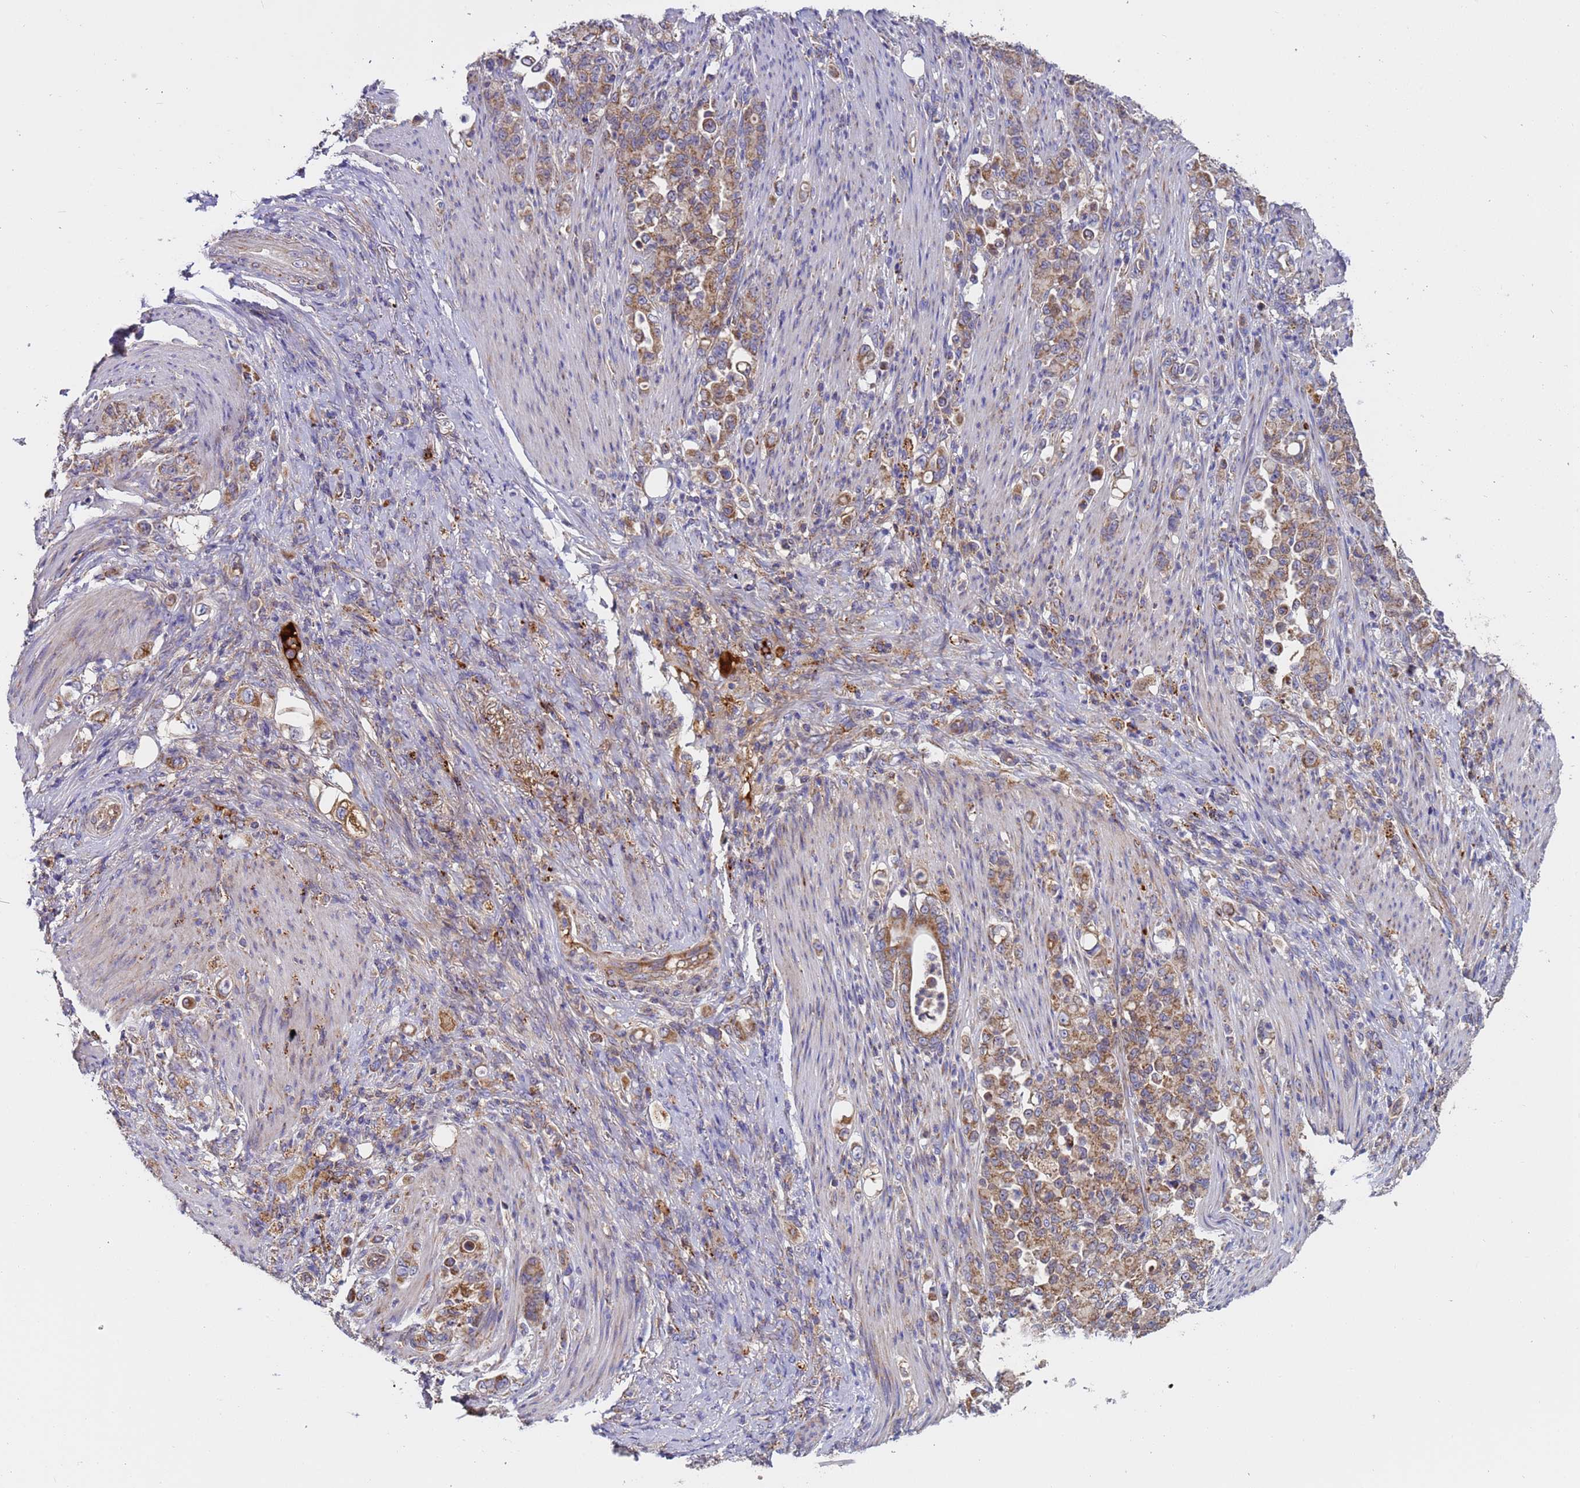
{"staining": {"intensity": "moderate", "quantity": ">75%", "location": "cytoplasmic/membranous"}, "tissue": "stomach cancer", "cell_type": "Tumor cells", "image_type": "cancer", "snomed": [{"axis": "morphology", "description": "Normal tissue, NOS"}, {"axis": "morphology", "description": "Adenocarcinoma, NOS"}, {"axis": "topography", "description": "Stomach"}], "caption": "IHC micrograph of neoplastic tissue: adenocarcinoma (stomach) stained using IHC demonstrates medium levels of moderate protein expression localized specifically in the cytoplasmic/membranous of tumor cells, appearing as a cytoplasmic/membranous brown color.", "gene": "TMEM126A", "patient": {"sex": "female", "age": 79}}